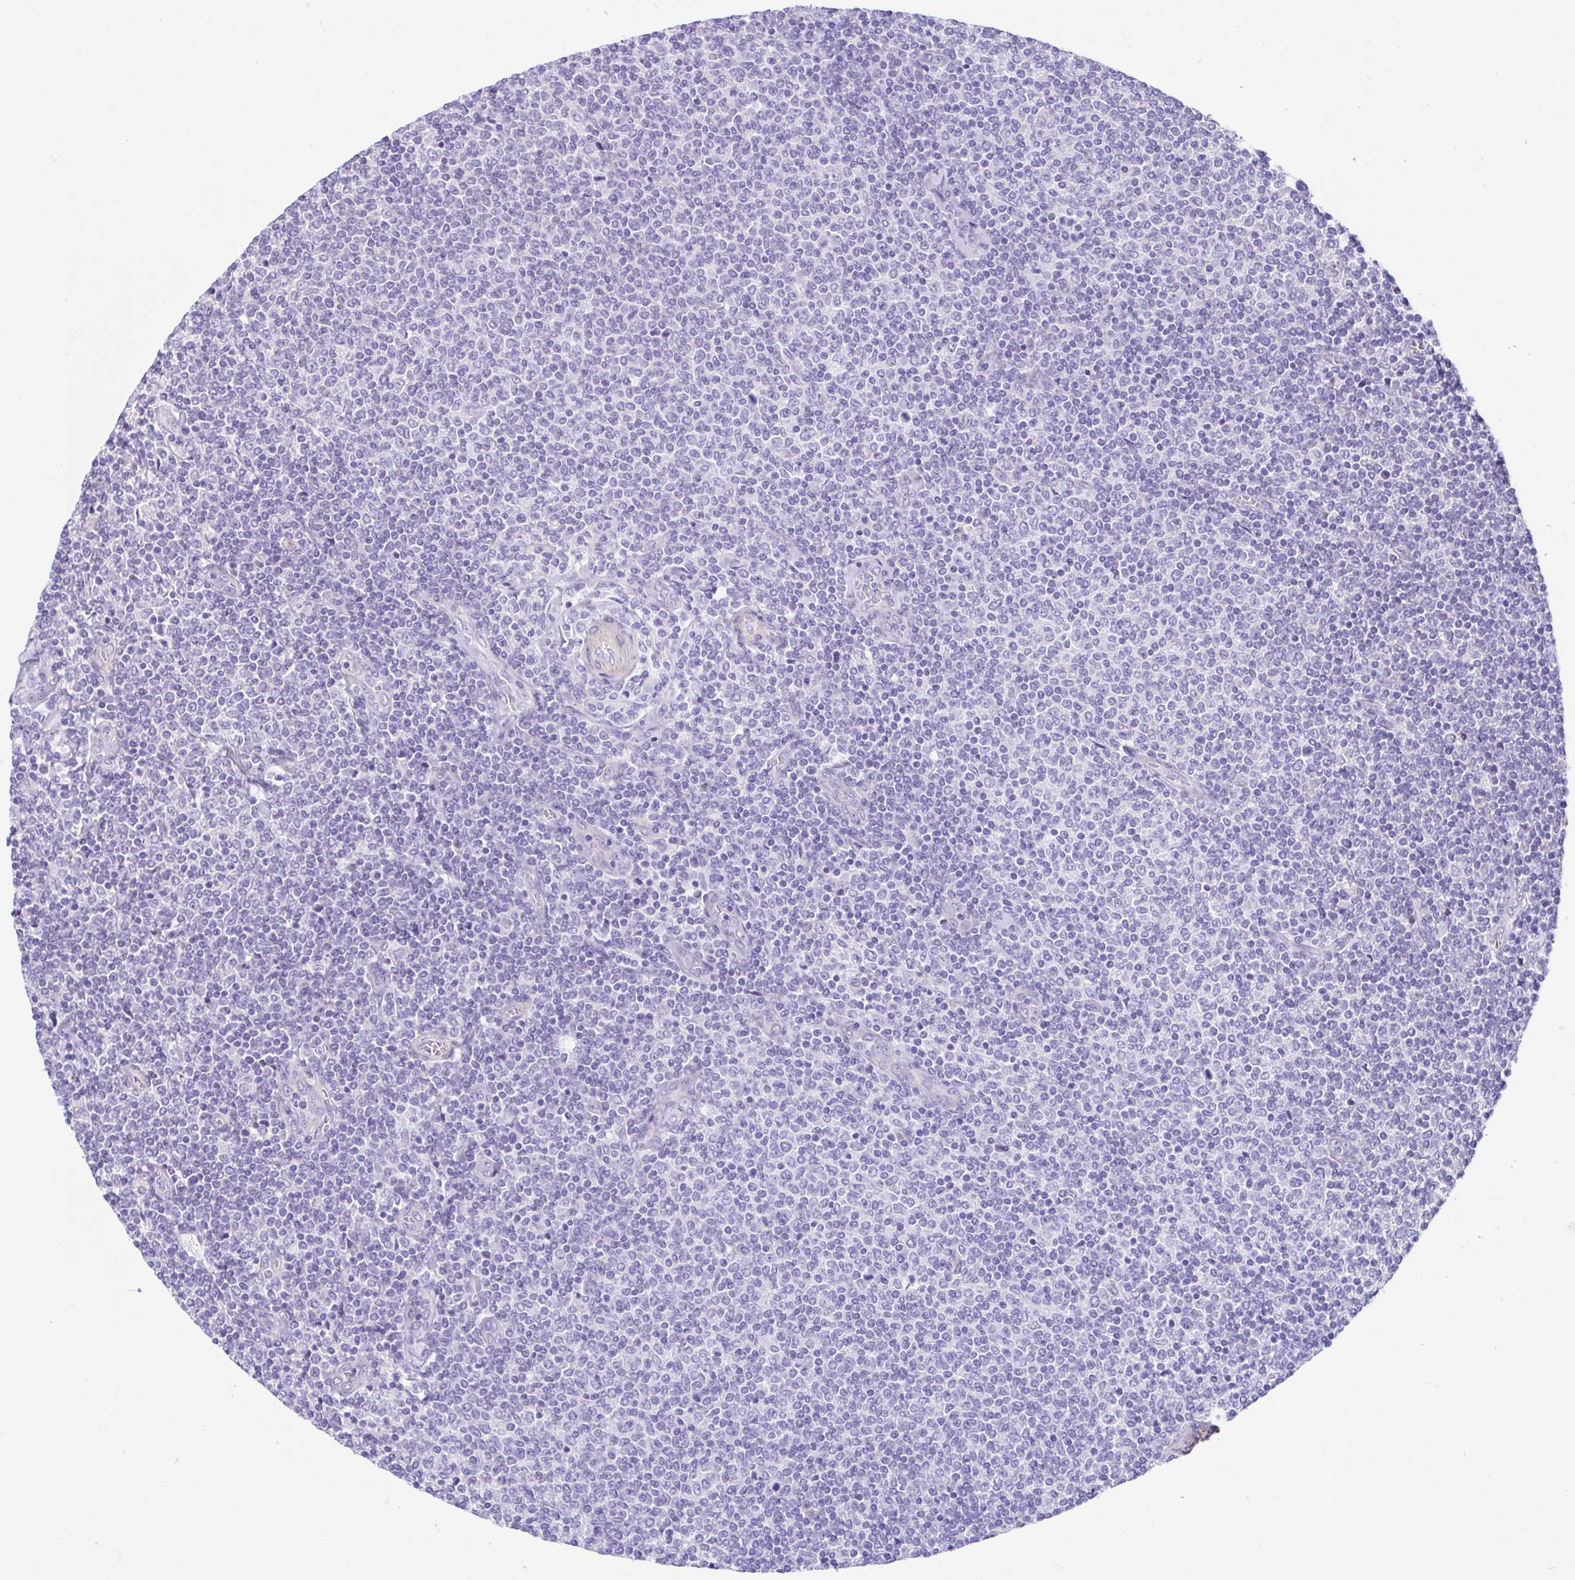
{"staining": {"intensity": "negative", "quantity": "none", "location": "none"}, "tissue": "lymphoma", "cell_type": "Tumor cells", "image_type": "cancer", "snomed": [{"axis": "morphology", "description": "Malignant lymphoma, non-Hodgkin's type, Low grade"}, {"axis": "topography", "description": "Lymph node"}], "caption": "The image demonstrates no significant positivity in tumor cells of lymphoma. (Brightfield microscopy of DAB immunohistochemistry at high magnification).", "gene": "CYP11B1", "patient": {"sex": "male", "age": 52}}